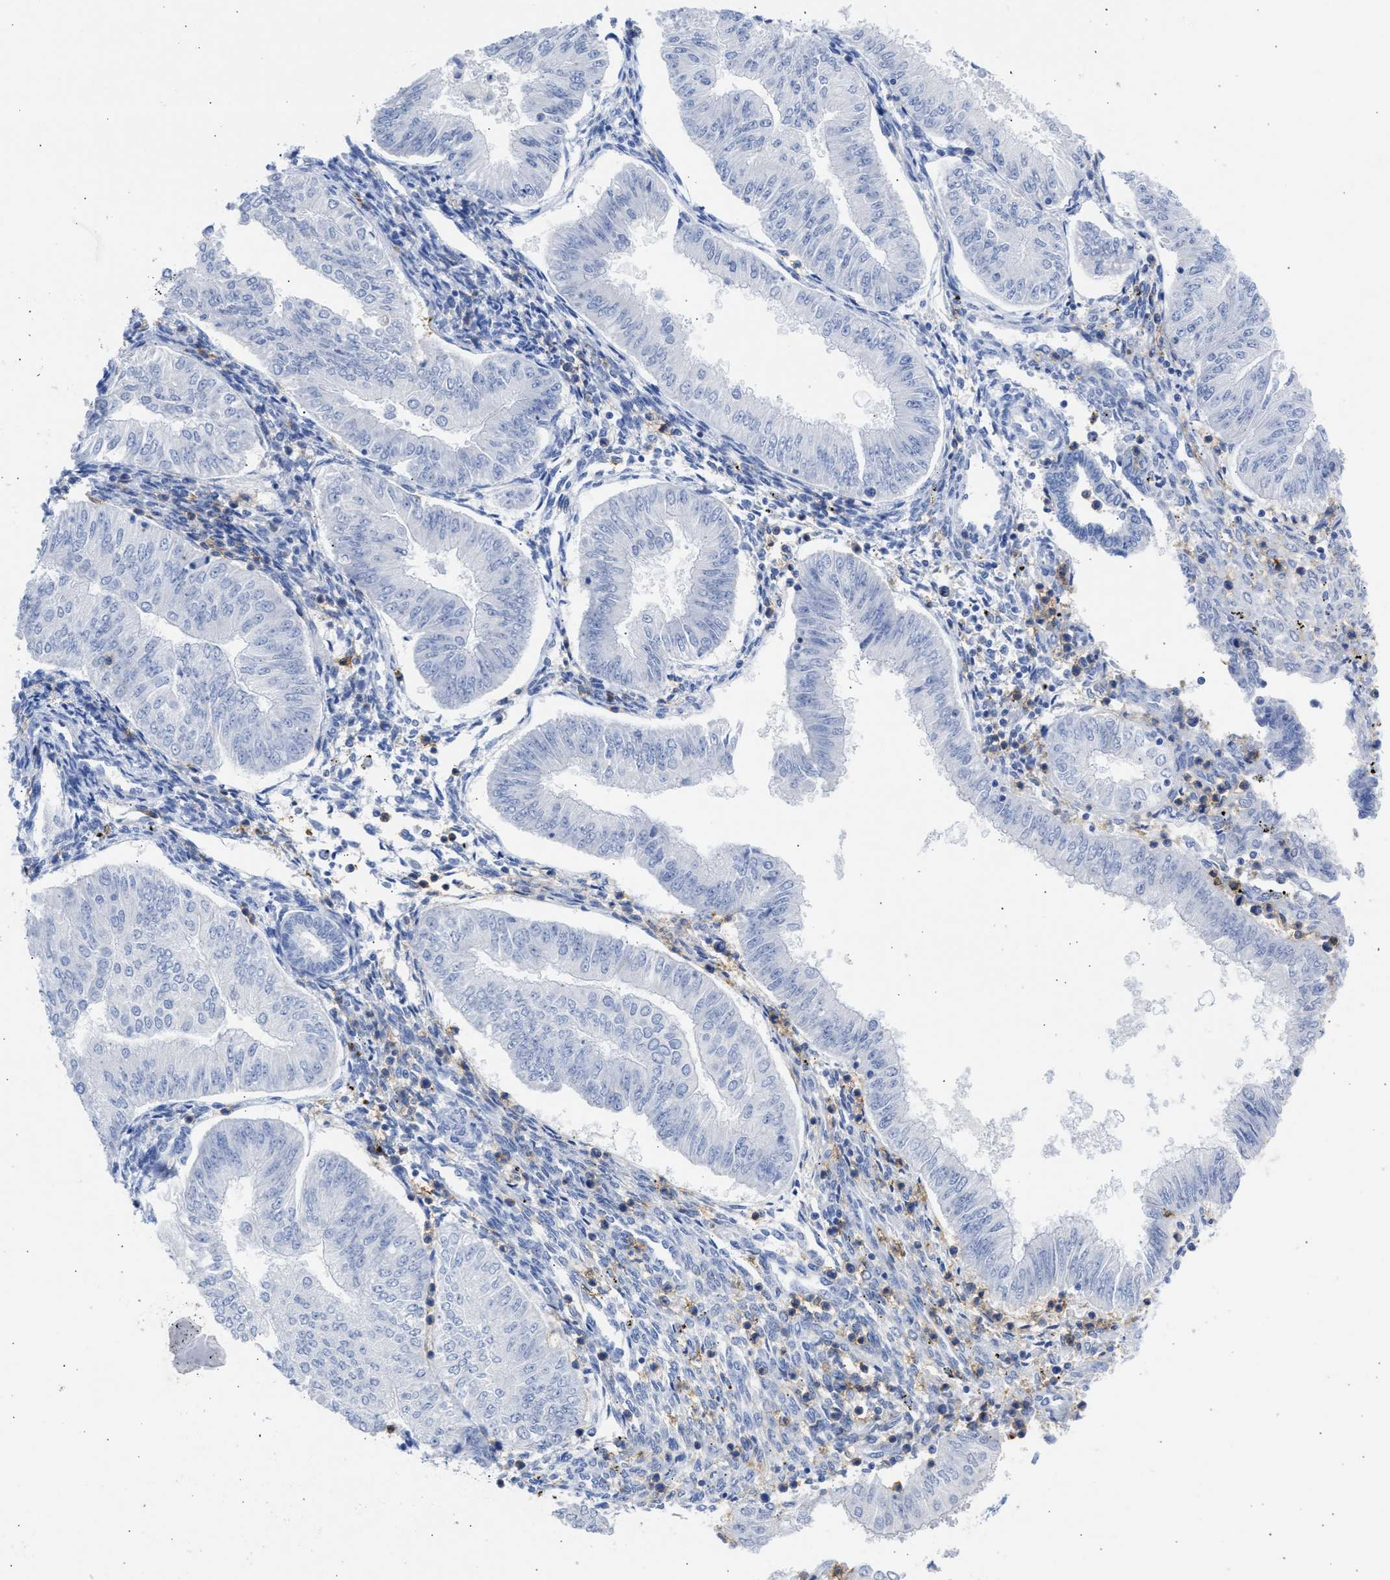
{"staining": {"intensity": "negative", "quantity": "none", "location": "none"}, "tissue": "endometrial cancer", "cell_type": "Tumor cells", "image_type": "cancer", "snomed": [{"axis": "morphology", "description": "Normal tissue, NOS"}, {"axis": "morphology", "description": "Adenocarcinoma, NOS"}, {"axis": "topography", "description": "Endometrium"}], "caption": "A high-resolution histopathology image shows immunohistochemistry staining of endometrial cancer, which displays no significant expression in tumor cells. (Brightfield microscopy of DAB (3,3'-diaminobenzidine) immunohistochemistry (IHC) at high magnification).", "gene": "NCAM1", "patient": {"sex": "female", "age": 53}}